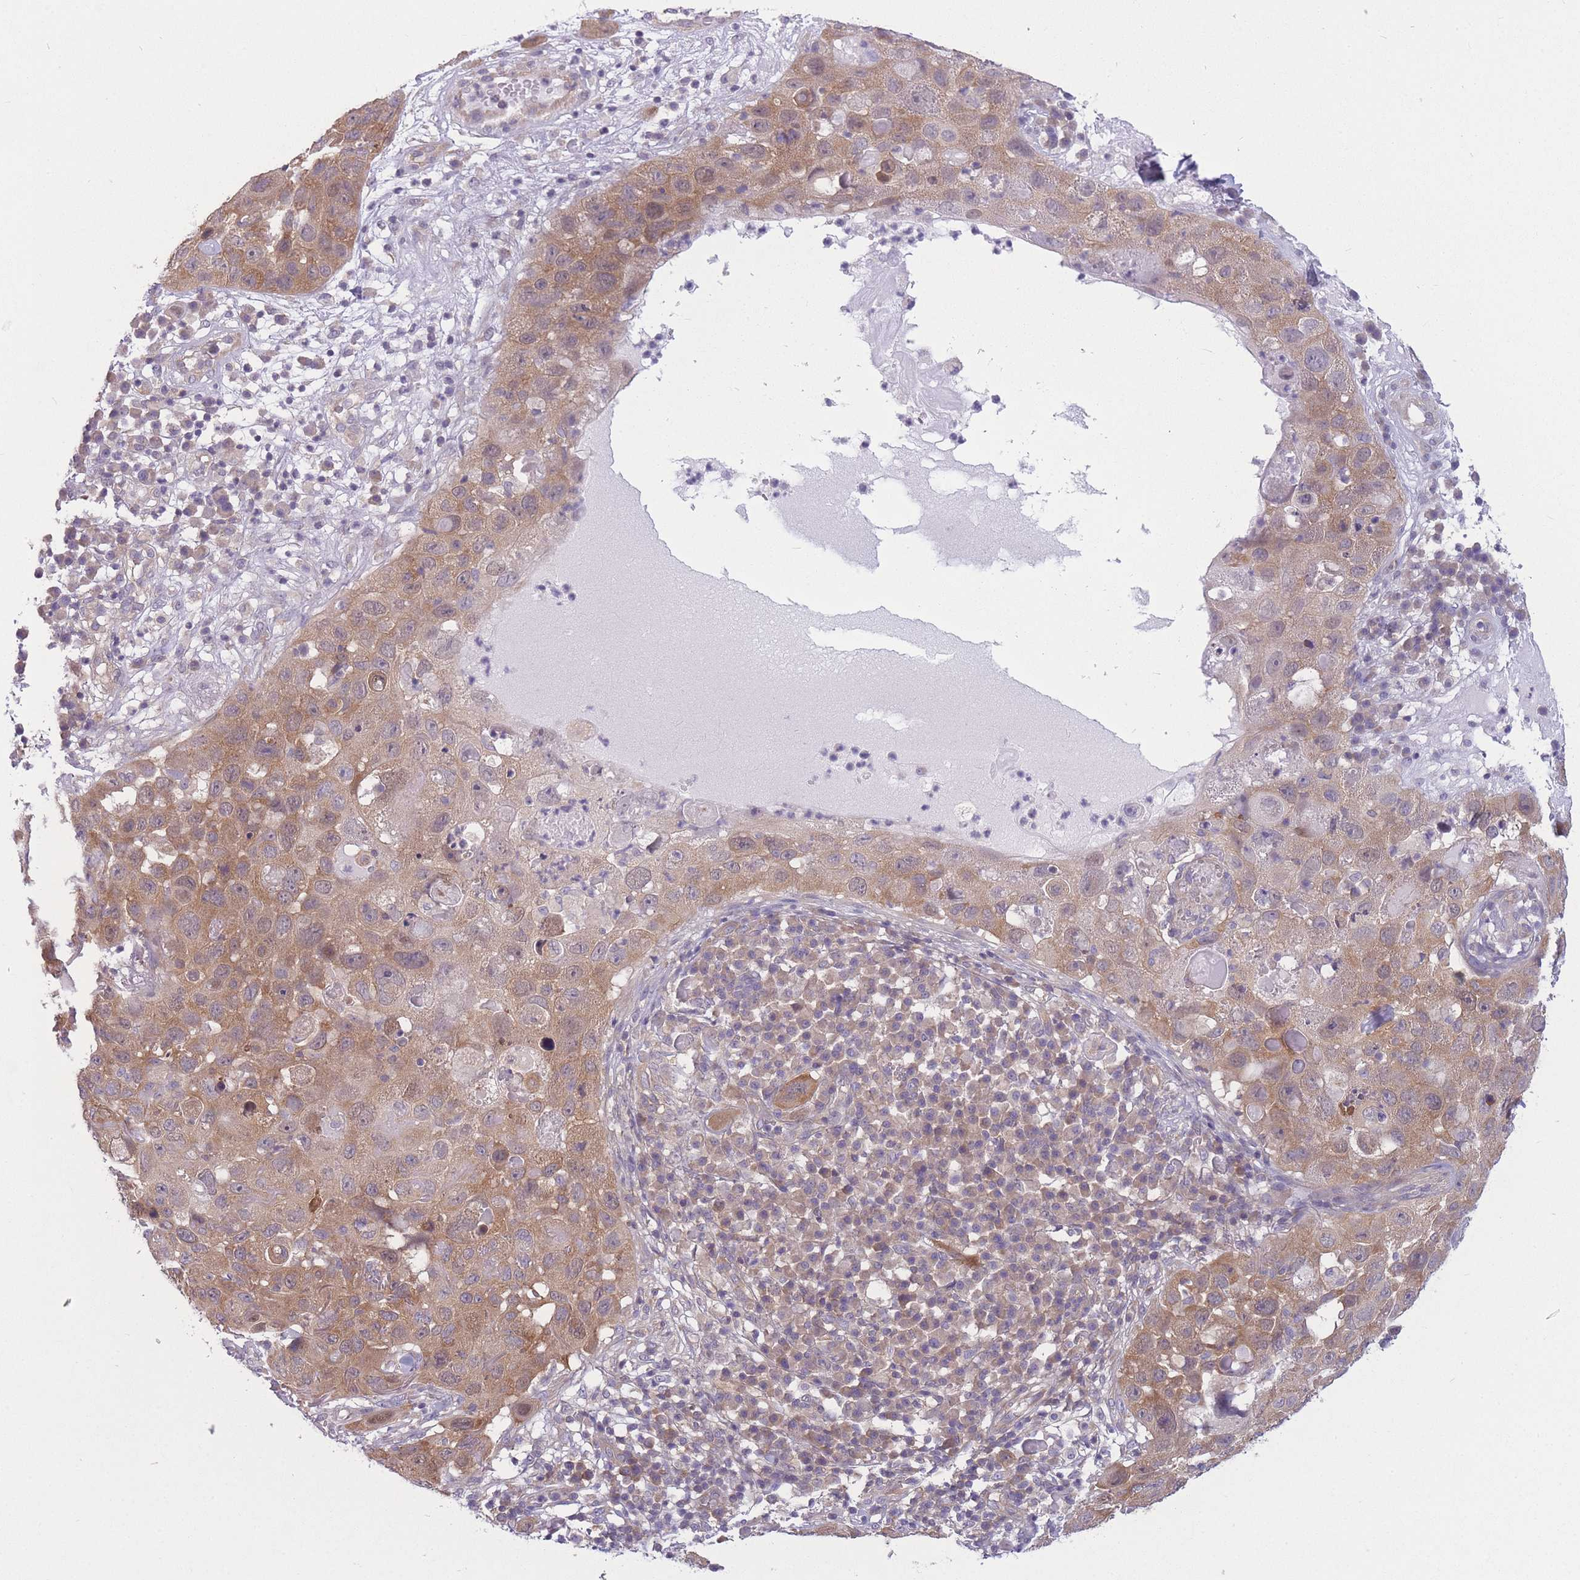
{"staining": {"intensity": "moderate", "quantity": "25%-75%", "location": "cytoplasmic/membranous"}, "tissue": "skin cancer", "cell_type": "Tumor cells", "image_type": "cancer", "snomed": [{"axis": "morphology", "description": "Squamous cell carcinoma in situ, NOS"}, {"axis": "morphology", "description": "Squamous cell carcinoma, NOS"}, {"axis": "topography", "description": "Skin"}], "caption": "A micrograph showing moderate cytoplasmic/membranous expression in approximately 25%-75% of tumor cells in skin squamous cell carcinoma, as visualized by brown immunohistochemical staining.", "gene": "PFDN6", "patient": {"sex": "male", "age": 93}}